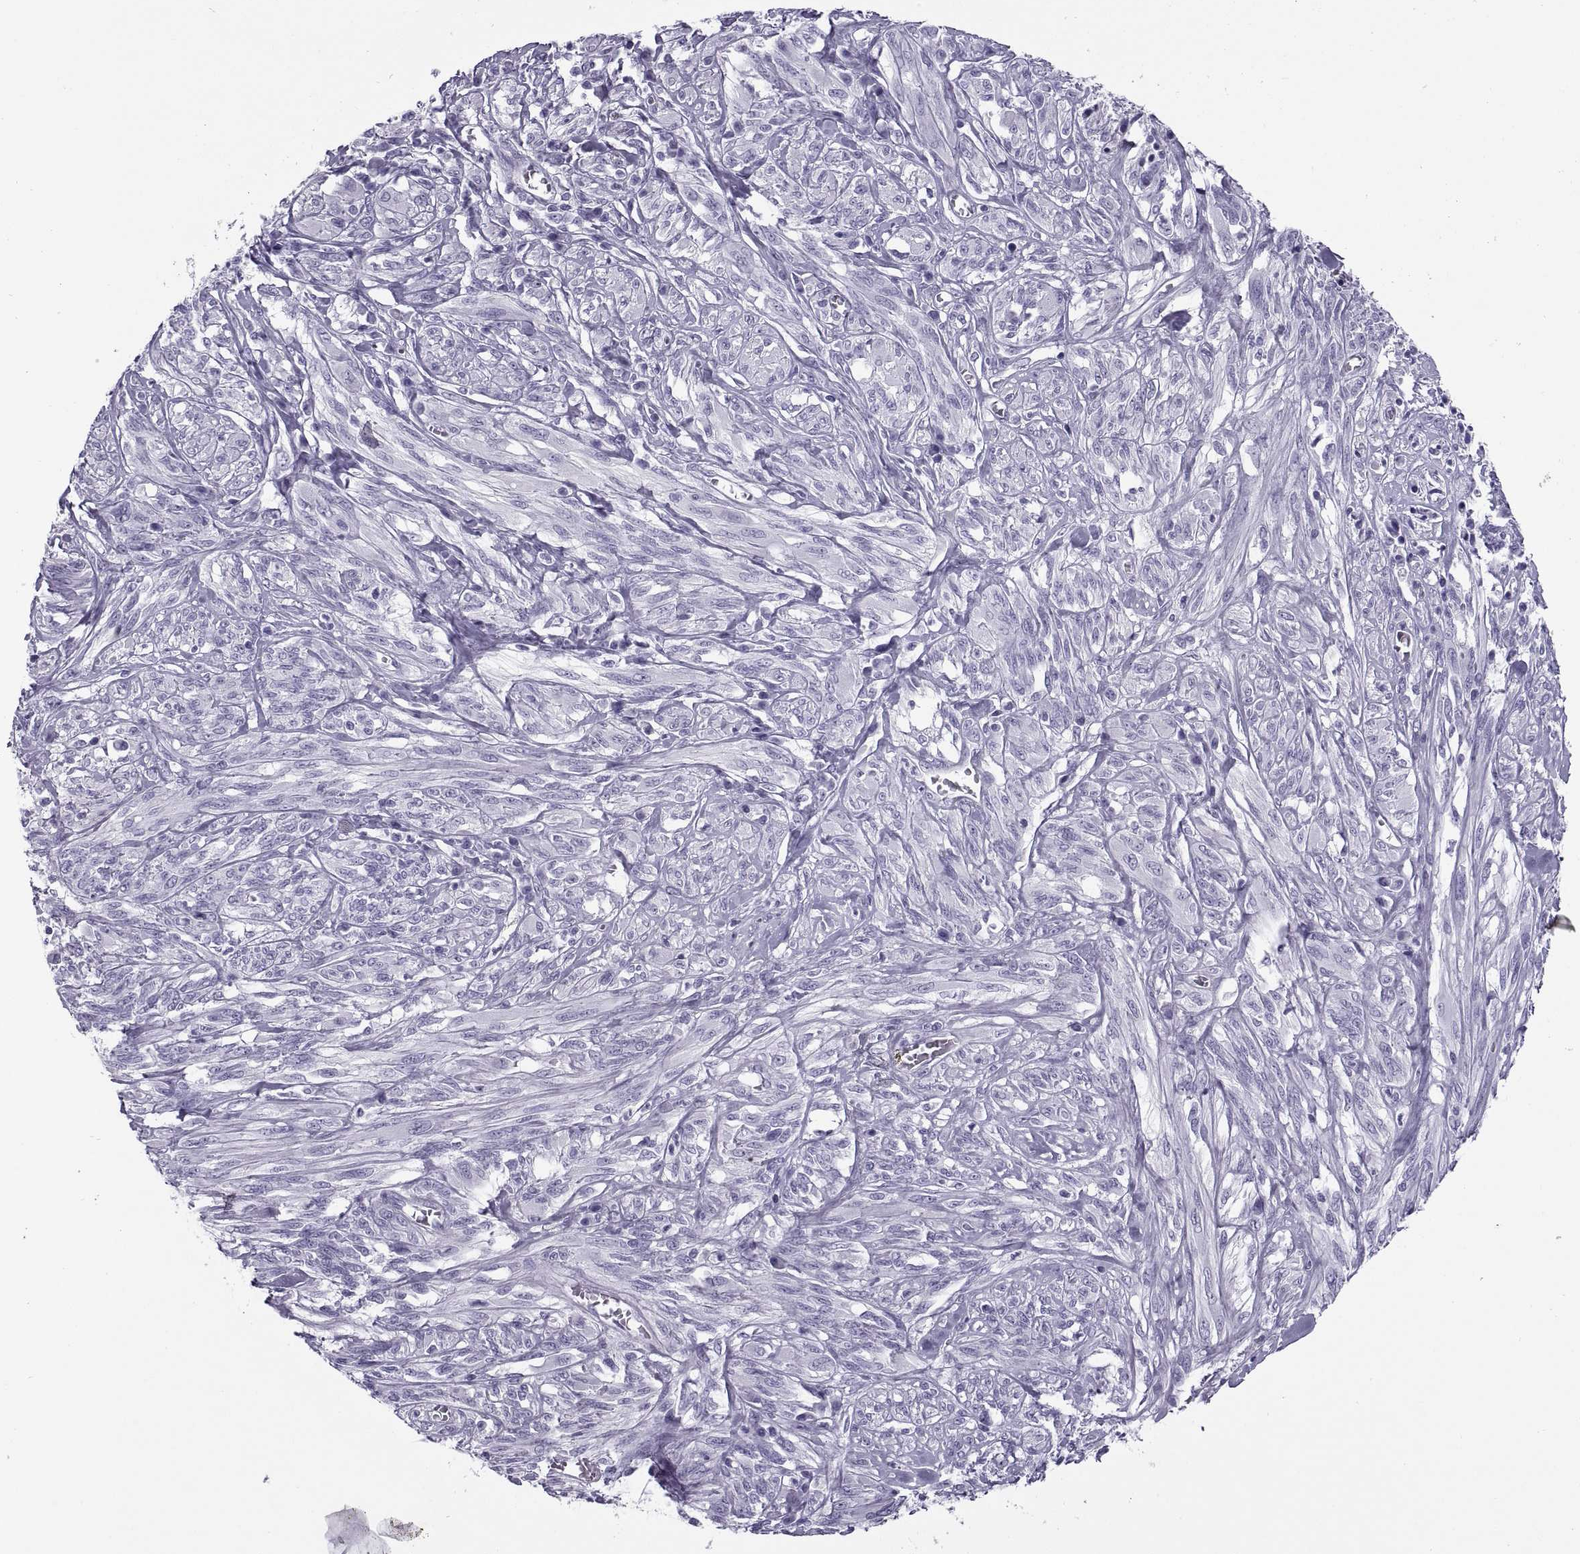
{"staining": {"intensity": "negative", "quantity": "none", "location": "none"}, "tissue": "melanoma", "cell_type": "Tumor cells", "image_type": "cancer", "snomed": [{"axis": "morphology", "description": "Malignant melanoma, NOS"}, {"axis": "topography", "description": "Skin"}], "caption": "Human malignant melanoma stained for a protein using immunohistochemistry displays no expression in tumor cells.", "gene": "RLBP1", "patient": {"sex": "female", "age": 91}}